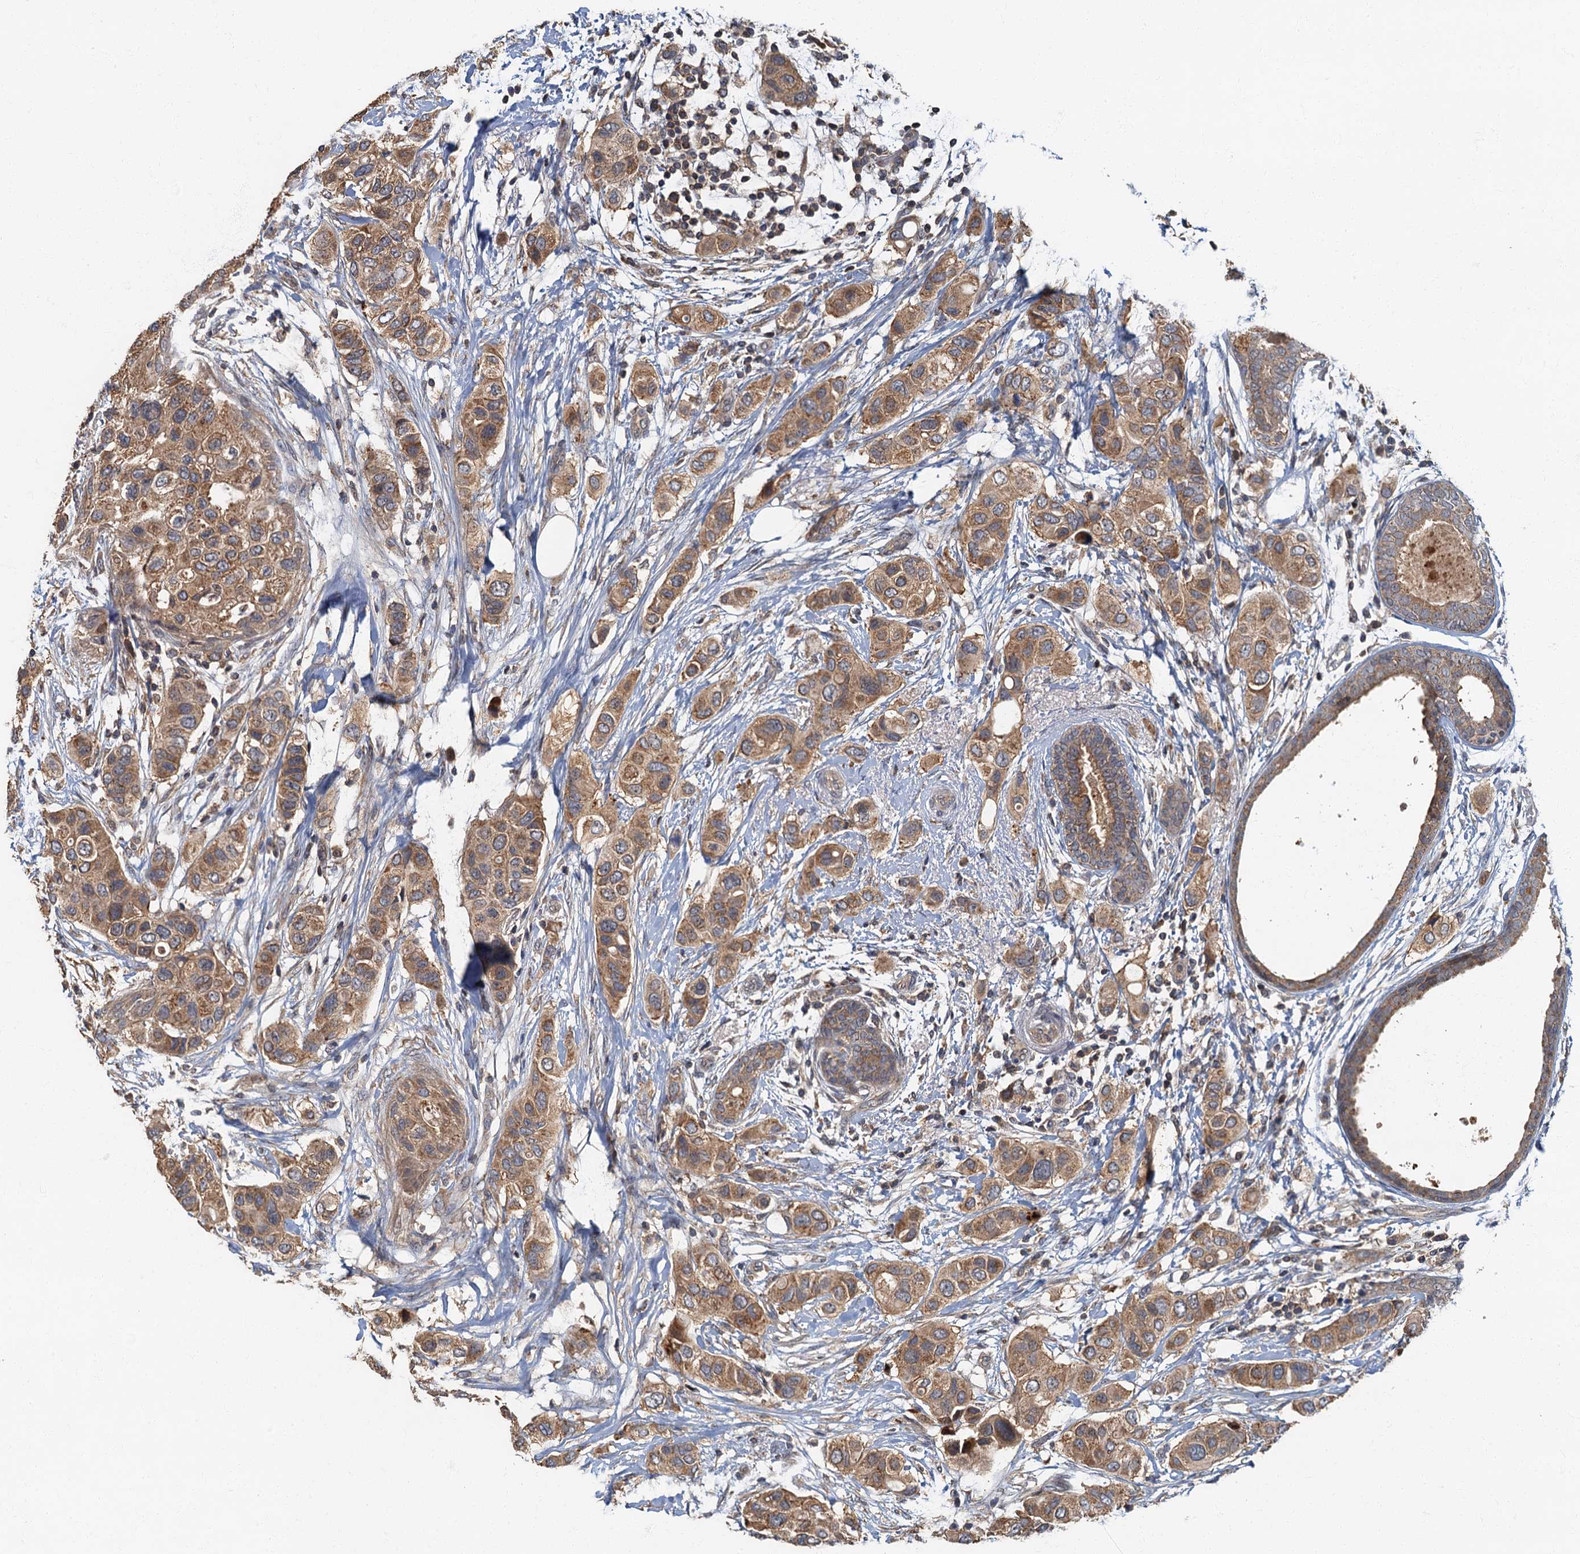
{"staining": {"intensity": "moderate", "quantity": ">75%", "location": "cytoplasmic/membranous"}, "tissue": "breast cancer", "cell_type": "Tumor cells", "image_type": "cancer", "snomed": [{"axis": "morphology", "description": "Lobular carcinoma"}, {"axis": "topography", "description": "Breast"}], "caption": "Immunohistochemical staining of breast lobular carcinoma shows medium levels of moderate cytoplasmic/membranous positivity in about >75% of tumor cells.", "gene": "WDCP", "patient": {"sex": "female", "age": 51}}